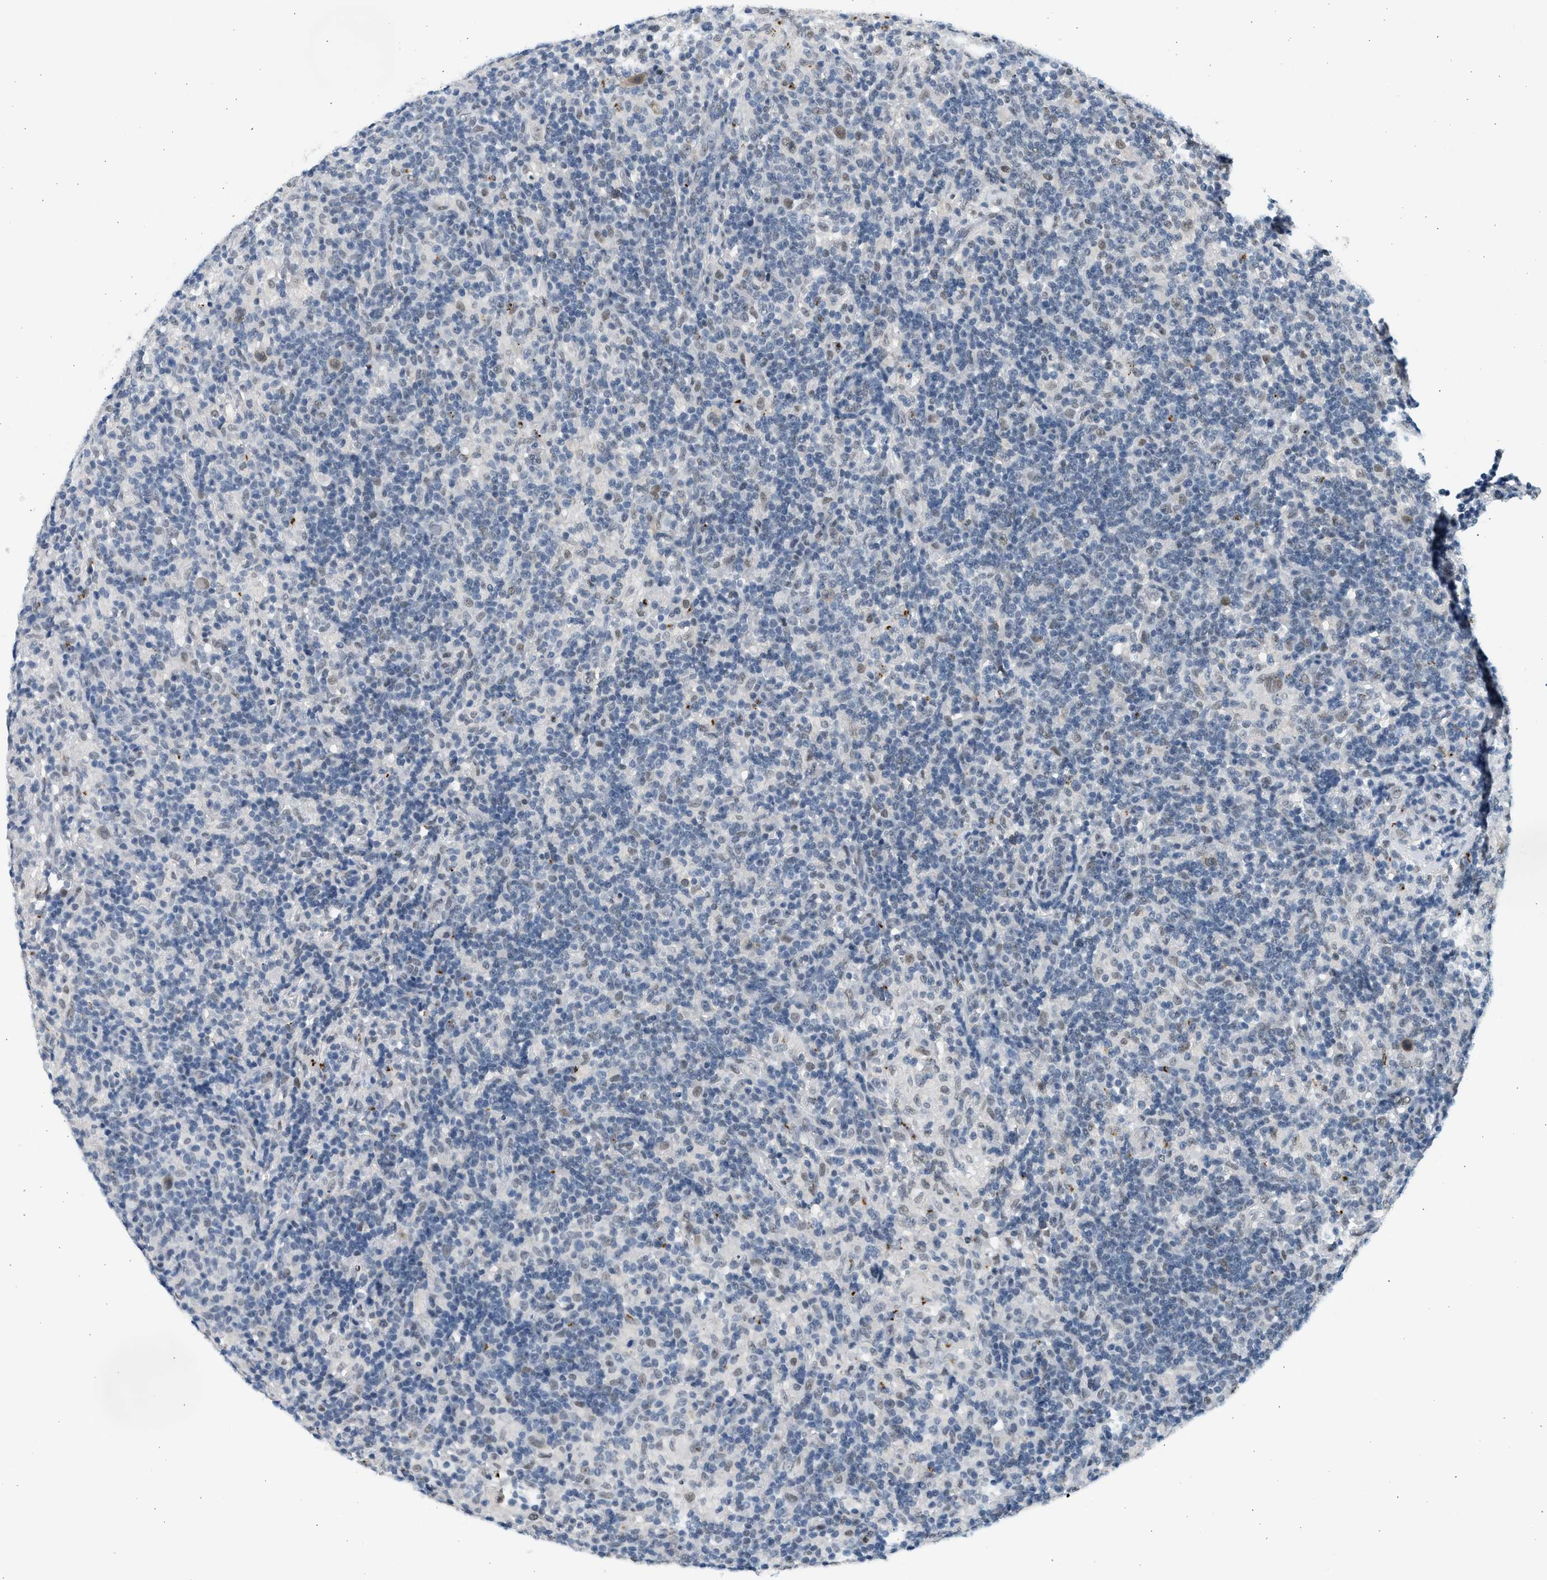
{"staining": {"intensity": "moderate", "quantity": "25%-75%", "location": "nuclear"}, "tissue": "lymphoma", "cell_type": "Tumor cells", "image_type": "cancer", "snomed": [{"axis": "morphology", "description": "Hodgkin's disease, NOS"}, {"axis": "topography", "description": "Lymph node"}], "caption": "Approximately 25%-75% of tumor cells in lymphoma show moderate nuclear protein positivity as visualized by brown immunohistochemical staining.", "gene": "HIPK1", "patient": {"sex": "male", "age": 70}}